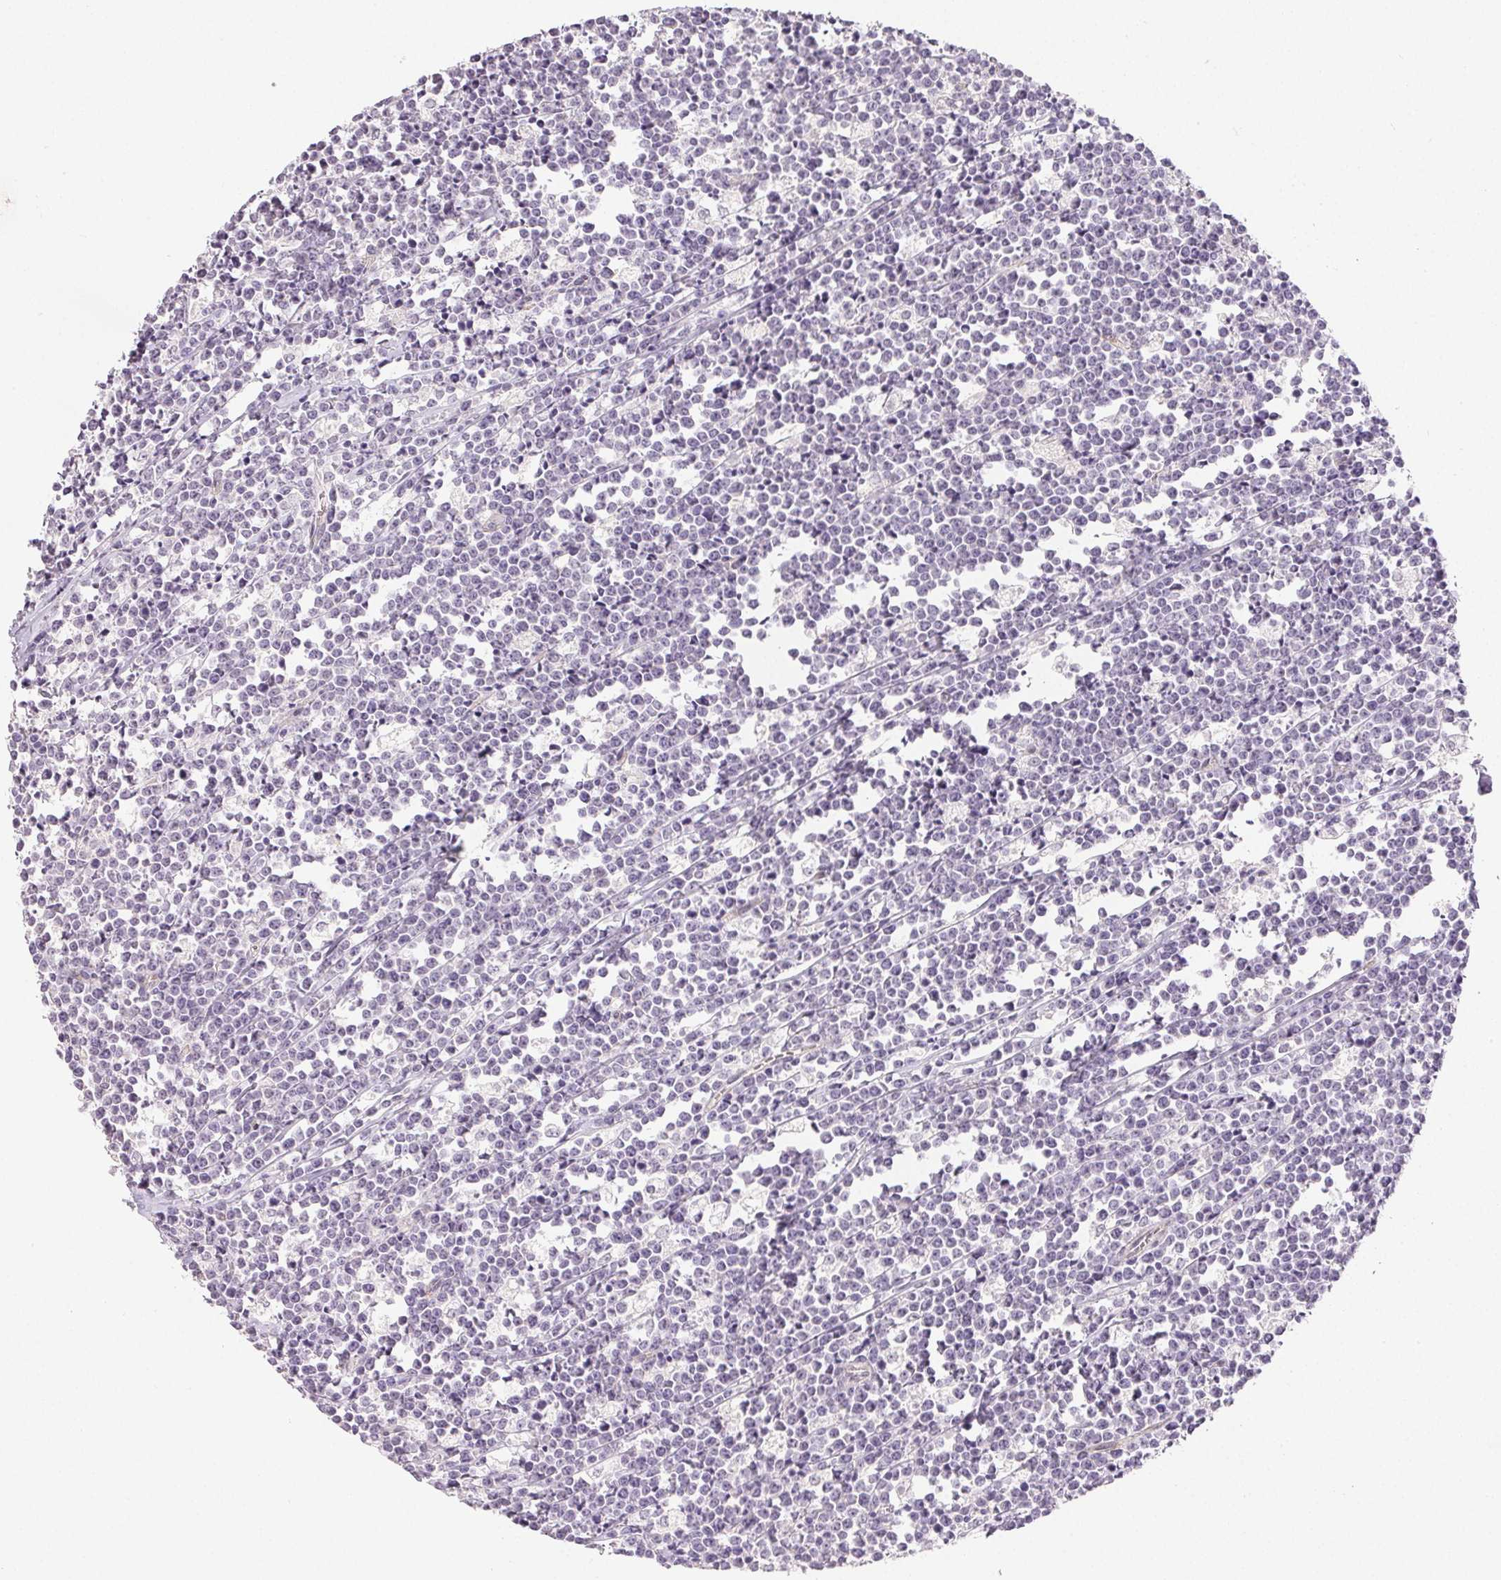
{"staining": {"intensity": "negative", "quantity": "none", "location": "none"}, "tissue": "lymphoma", "cell_type": "Tumor cells", "image_type": "cancer", "snomed": [{"axis": "morphology", "description": "Malignant lymphoma, non-Hodgkin's type, High grade"}, {"axis": "topography", "description": "Small intestine"}], "caption": "The histopathology image displays no staining of tumor cells in lymphoma. (DAB (3,3'-diaminobenzidine) immunohistochemistry (IHC), high magnification).", "gene": "PLCB1", "patient": {"sex": "female", "age": 56}}